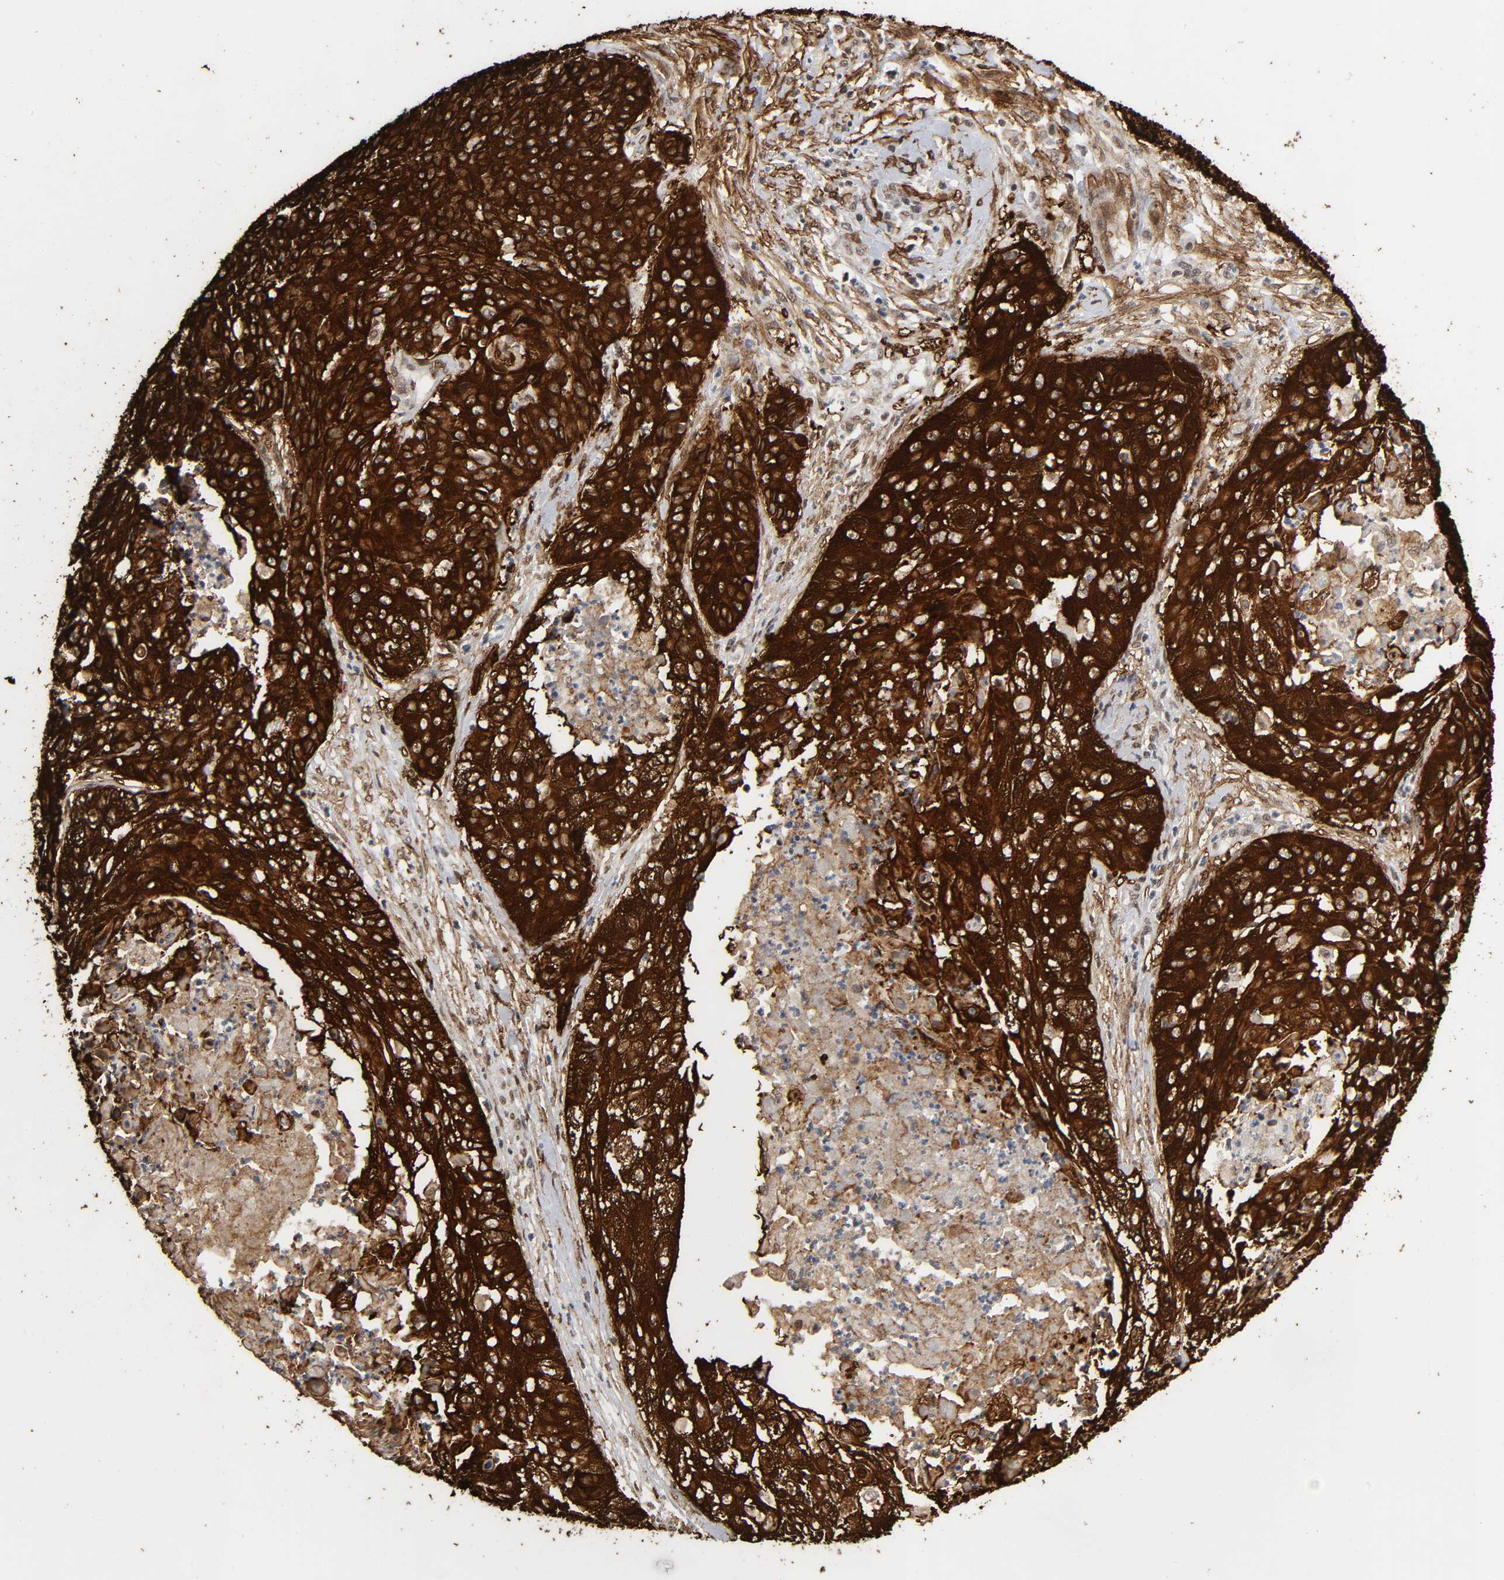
{"staining": {"intensity": "strong", "quantity": ">75%", "location": "cytoplasmic/membranous"}, "tissue": "cervical cancer", "cell_type": "Tumor cells", "image_type": "cancer", "snomed": [{"axis": "morphology", "description": "Squamous cell carcinoma, NOS"}, {"axis": "topography", "description": "Cervix"}], "caption": "Immunohistochemistry (IHC) (DAB) staining of human squamous cell carcinoma (cervical) displays strong cytoplasmic/membranous protein expression in approximately >75% of tumor cells.", "gene": "AHNAK2", "patient": {"sex": "female", "age": 64}}